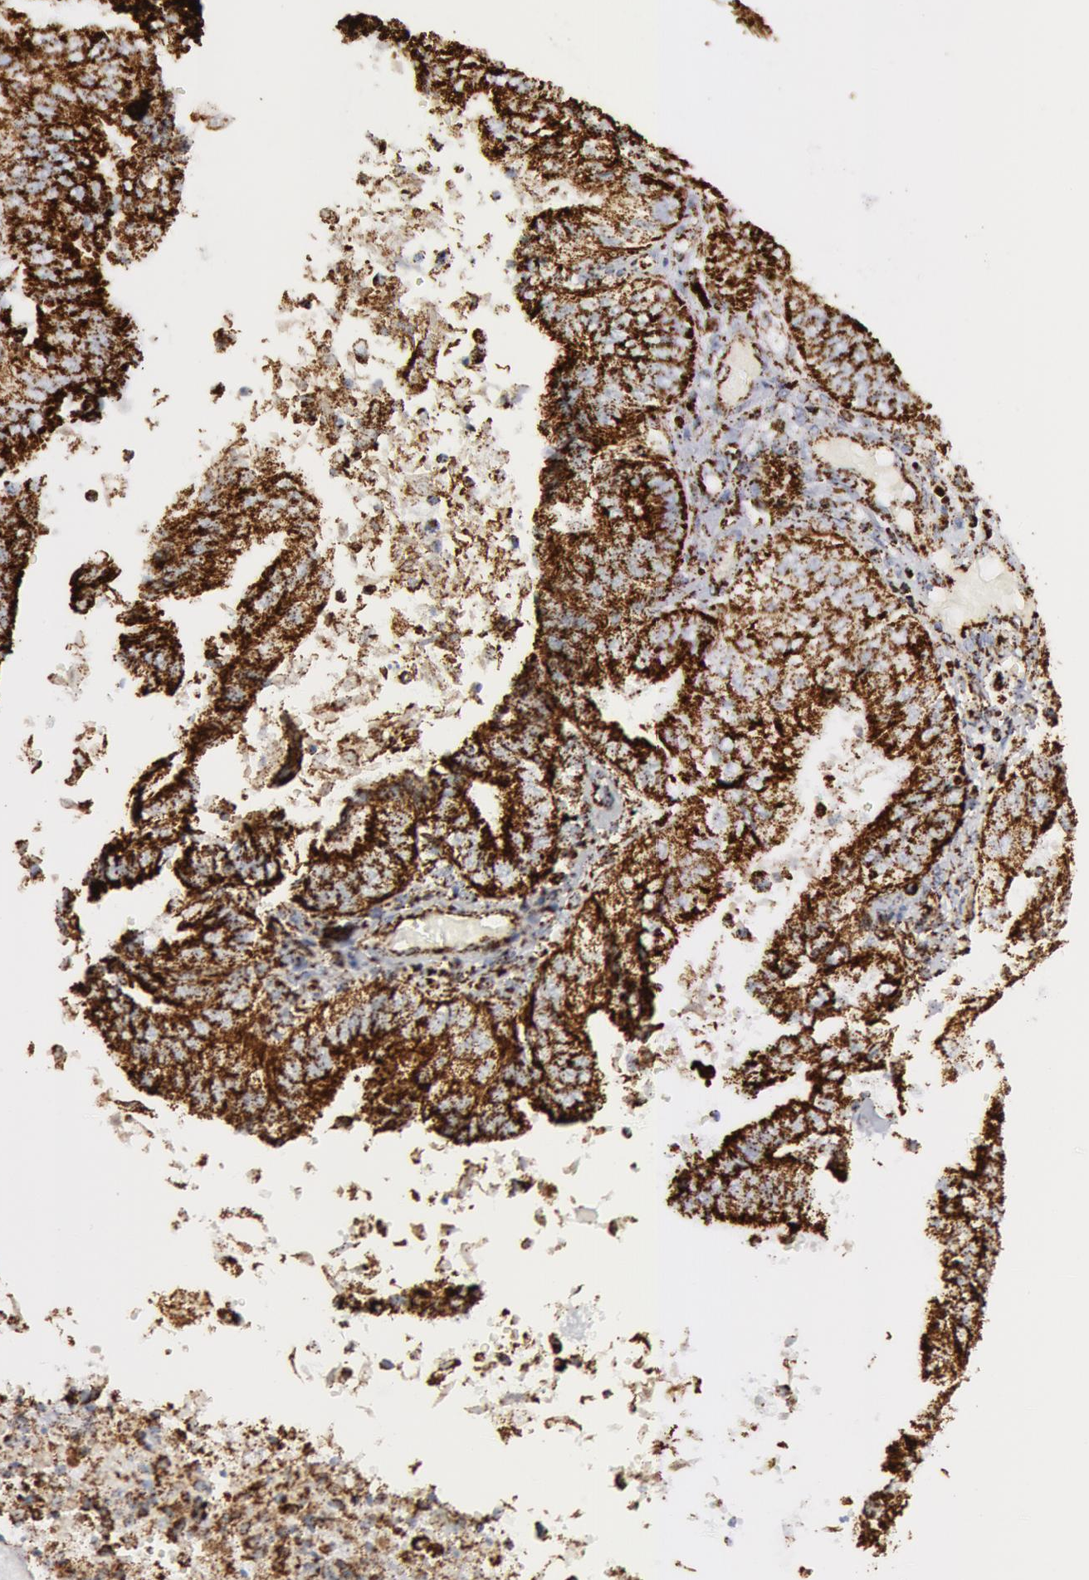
{"staining": {"intensity": "strong", "quantity": ">75%", "location": "cytoplasmic/membranous"}, "tissue": "endometrial cancer", "cell_type": "Tumor cells", "image_type": "cancer", "snomed": [{"axis": "morphology", "description": "Adenocarcinoma, NOS"}, {"axis": "topography", "description": "Endometrium"}], "caption": "Adenocarcinoma (endometrial) tissue exhibits strong cytoplasmic/membranous expression in approximately >75% of tumor cells The staining was performed using DAB (3,3'-diaminobenzidine), with brown indicating positive protein expression. Nuclei are stained blue with hematoxylin.", "gene": "ATP5F1B", "patient": {"sex": "female", "age": 55}}